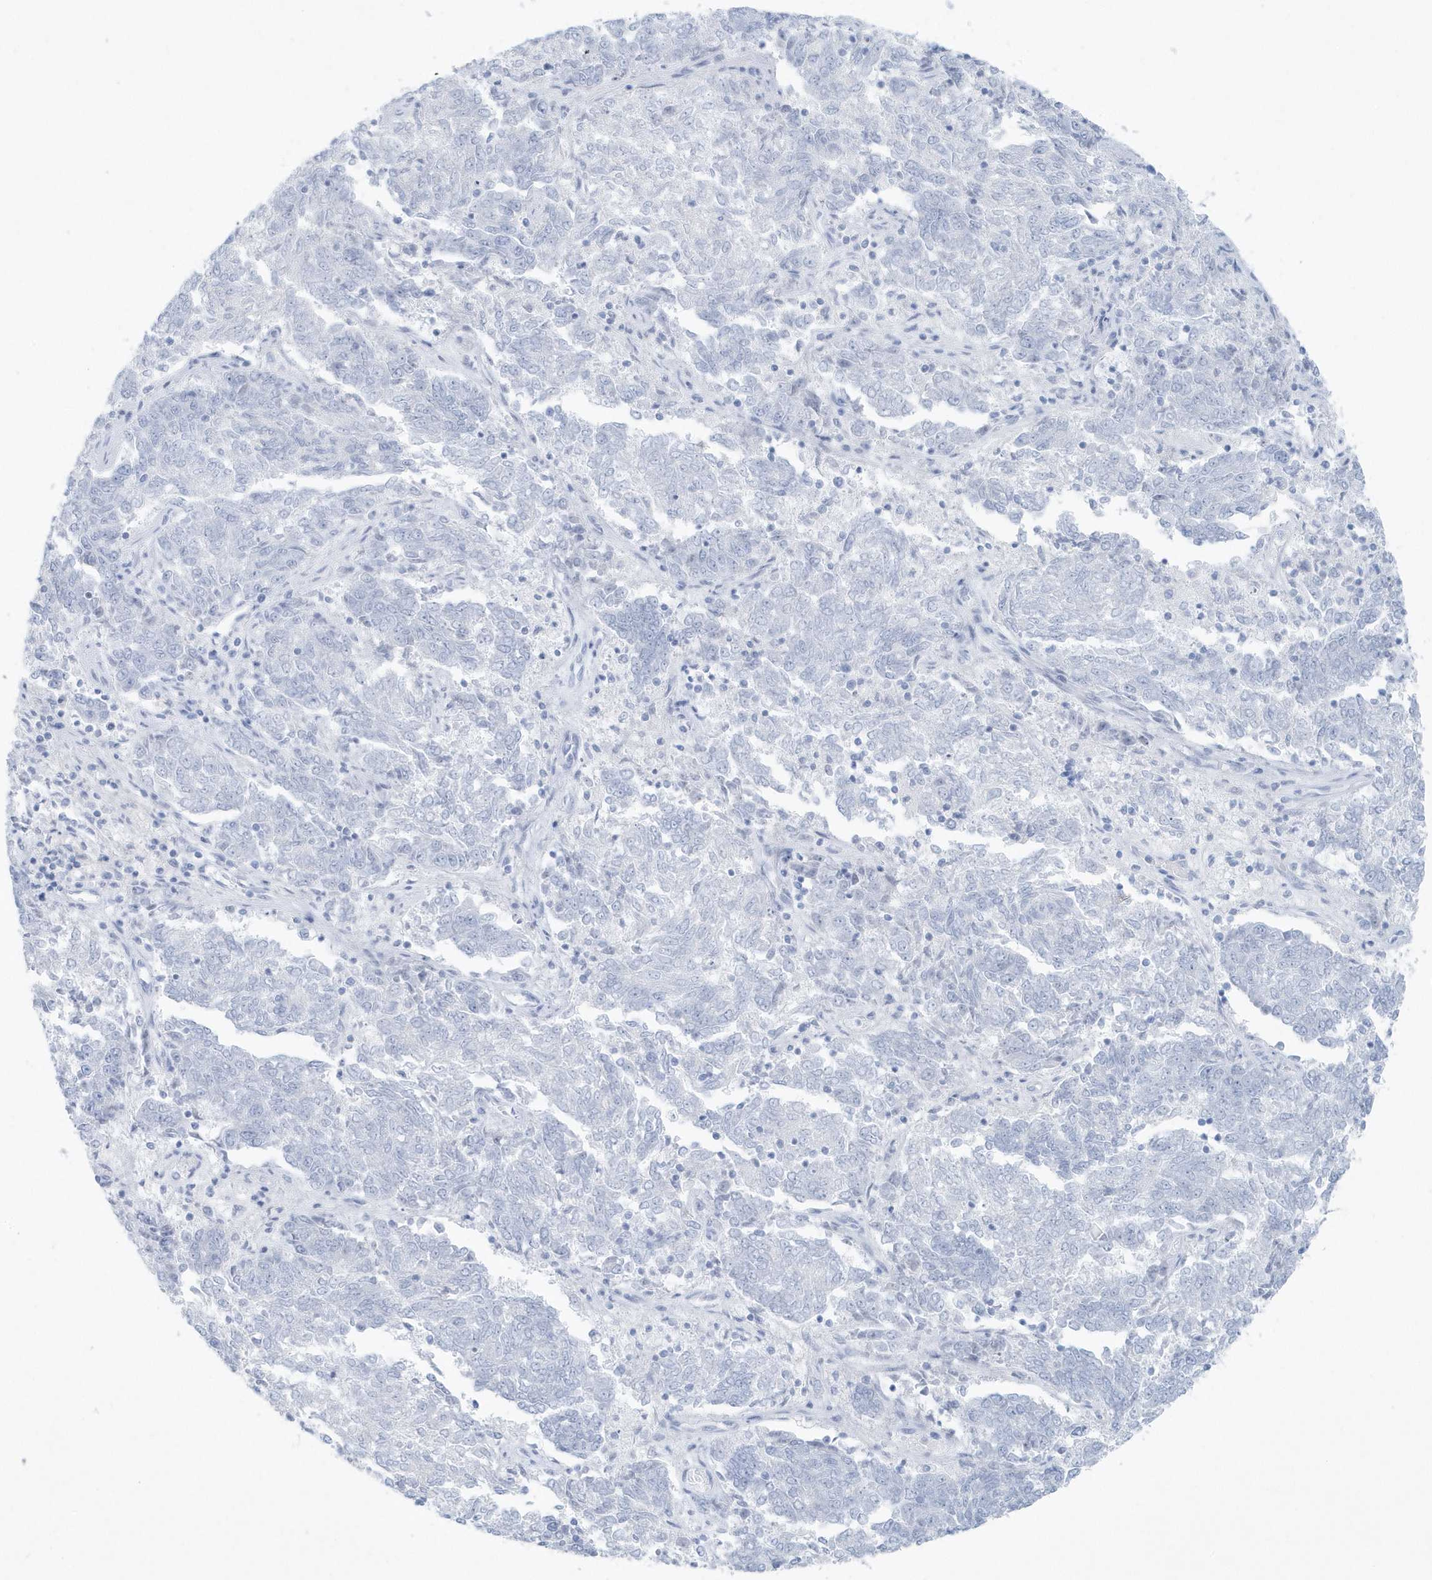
{"staining": {"intensity": "negative", "quantity": "none", "location": "none"}, "tissue": "endometrial cancer", "cell_type": "Tumor cells", "image_type": "cancer", "snomed": [{"axis": "morphology", "description": "Adenocarcinoma, NOS"}, {"axis": "topography", "description": "Endometrium"}], "caption": "A histopathology image of endometrial cancer stained for a protein exhibits no brown staining in tumor cells. (Brightfield microscopy of DAB (3,3'-diaminobenzidine) IHC at high magnification).", "gene": "FAM98A", "patient": {"sex": "female", "age": 80}}